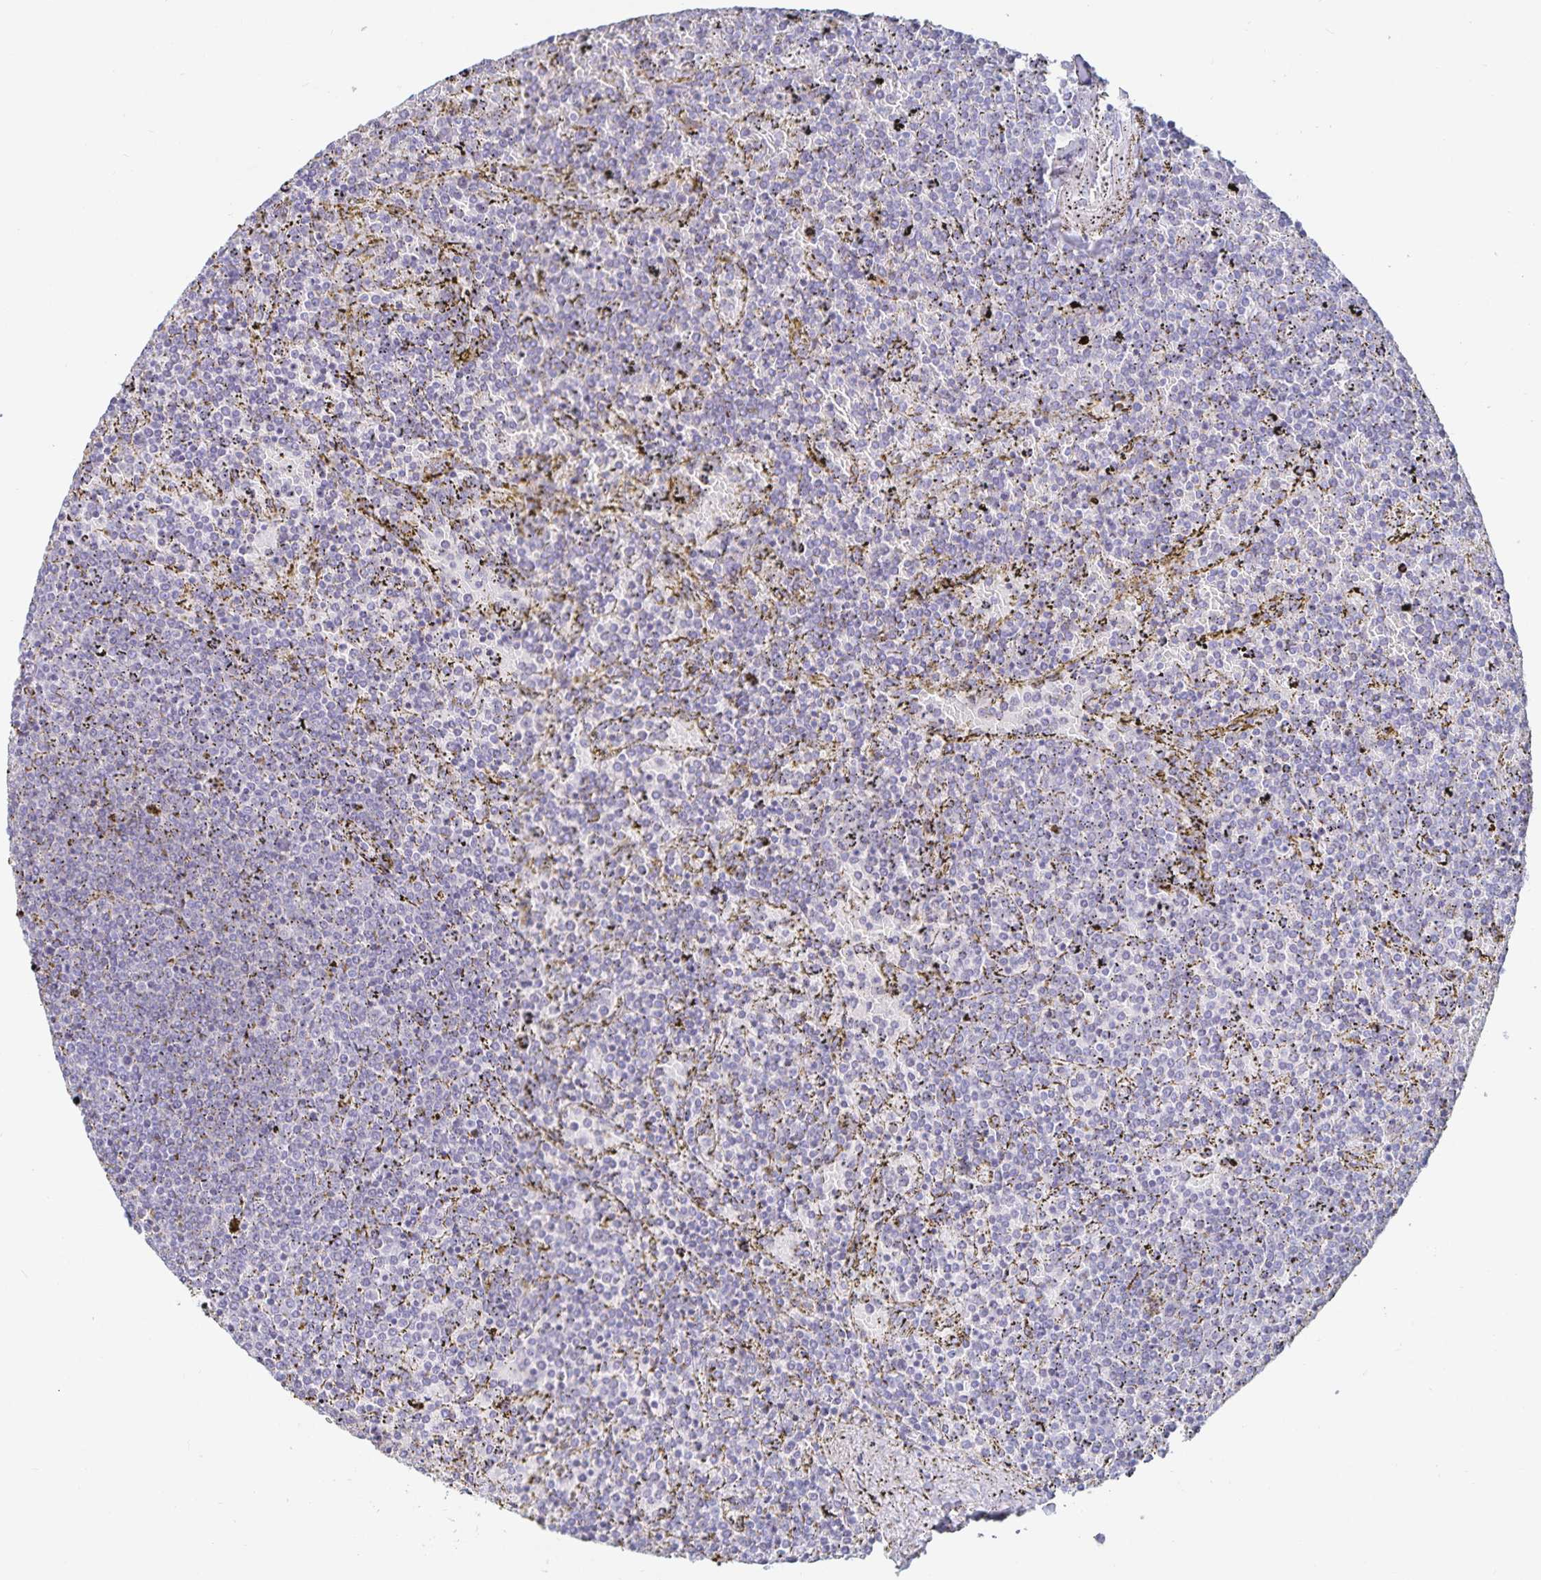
{"staining": {"intensity": "negative", "quantity": "none", "location": "none"}, "tissue": "lymphoma", "cell_type": "Tumor cells", "image_type": "cancer", "snomed": [{"axis": "morphology", "description": "Malignant lymphoma, non-Hodgkin's type, Low grade"}, {"axis": "topography", "description": "Spleen"}], "caption": "This is an immunohistochemistry histopathology image of human malignant lymphoma, non-Hodgkin's type (low-grade). There is no staining in tumor cells.", "gene": "SFTPA1", "patient": {"sex": "female", "age": 77}}